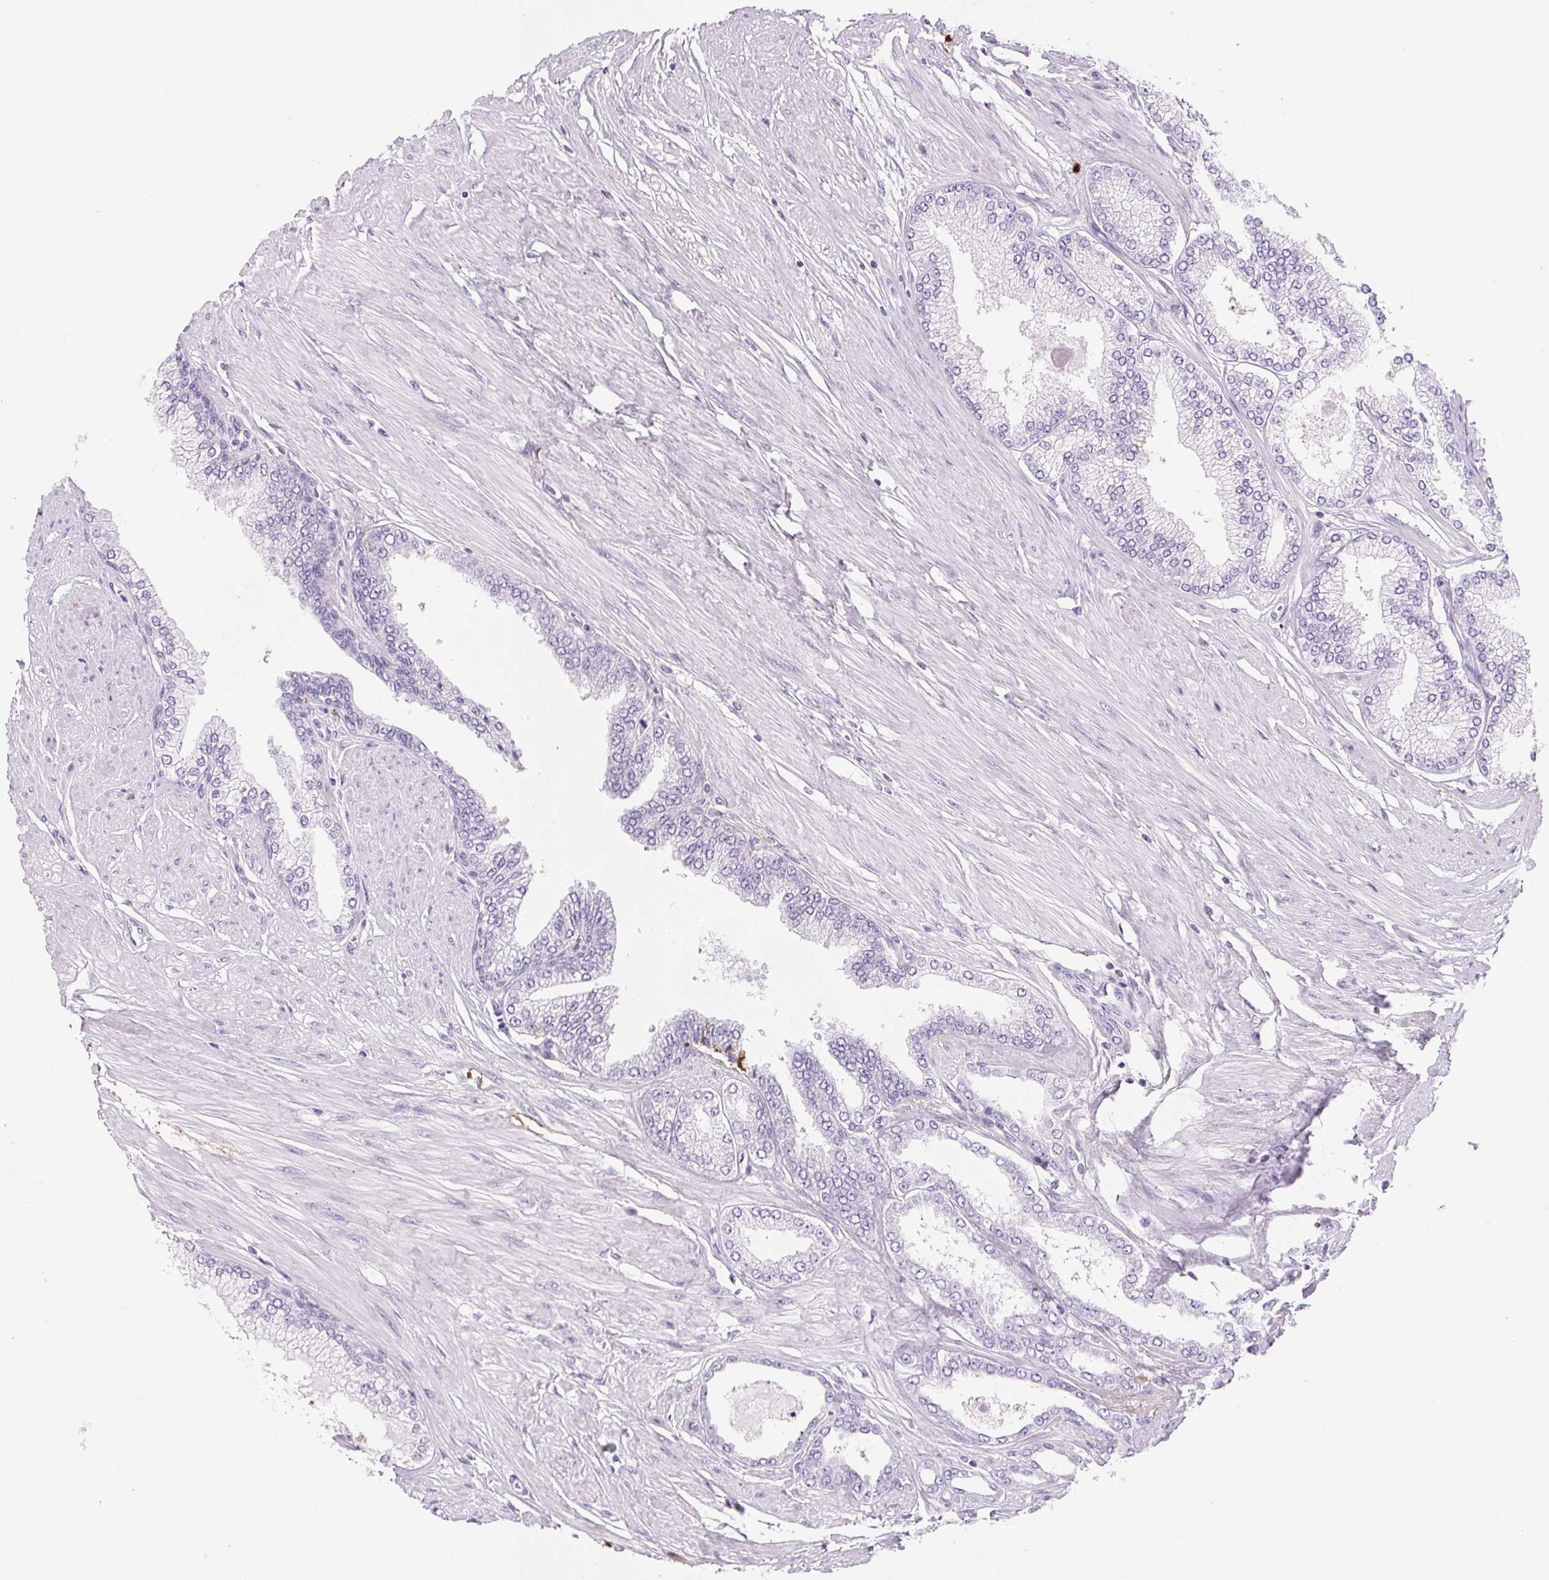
{"staining": {"intensity": "negative", "quantity": "none", "location": "none"}, "tissue": "prostate cancer", "cell_type": "Tumor cells", "image_type": "cancer", "snomed": [{"axis": "morphology", "description": "Adenocarcinoma, Low grade"}, {"axis": "topography", "description": "Prostate"}], "caption": "A photomicrograph of human prostate cancer (low-grade adenocarcinoma) is negative for staining in tumor cells. (Stains: DAB (3,3'-diaminobenzidine) immunohistochemistry (IHC) with hematoxylin counter stain, Microscopy: brightfield microscopy at high magnification).", "gene": "VTN", "patient": {"sex": "male", "age": 55}}